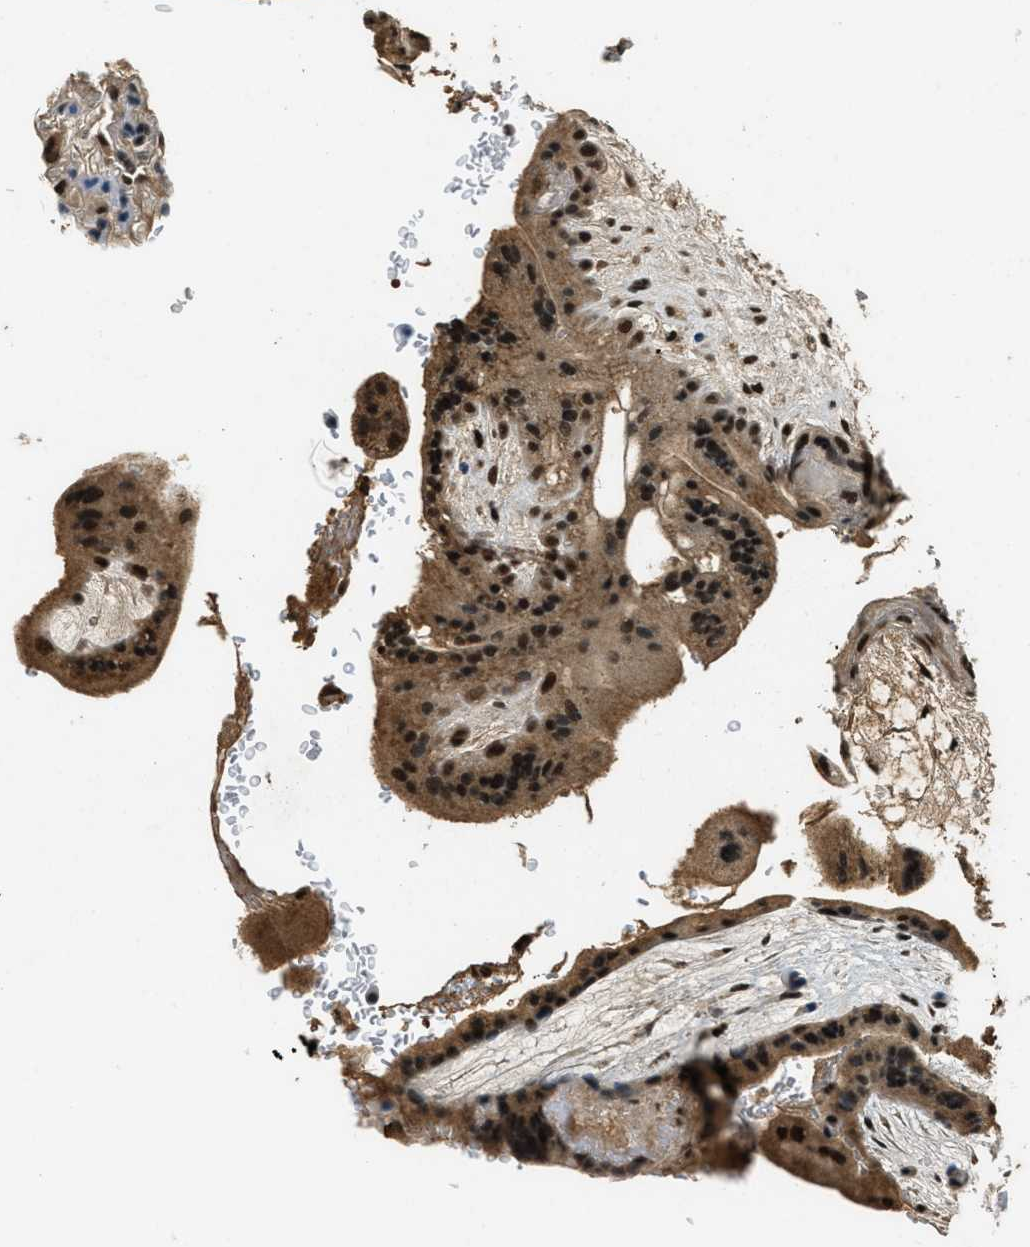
{"staining": {"intensity": "strong", "quantity": ">75%", "location": "cytoplasmic/membranous,nuclear"}, "tissue": "placenta", "cell_type": "Decidual cells", "image_type": "normal", "snomed": [{"axis": "morphology", "description": "Normal tissue, NOS"}, {"axis": "topography", "description": "Placenta"}], "caption": "A high-resolution histopathology image shows IHC staining of unremarkable placenta, which demonstrates strong cytoplasmic/membranous,nuclear expression in approximately >75% of decidual cells. The staining was performed using DAB (3,3'-diaminobenzidine), with brown indicating positive protein expression. Nuclei are stained blue with hematoxylin.", "gene": "ZNF148", "patient": {"sex": "female", "age": 35}}